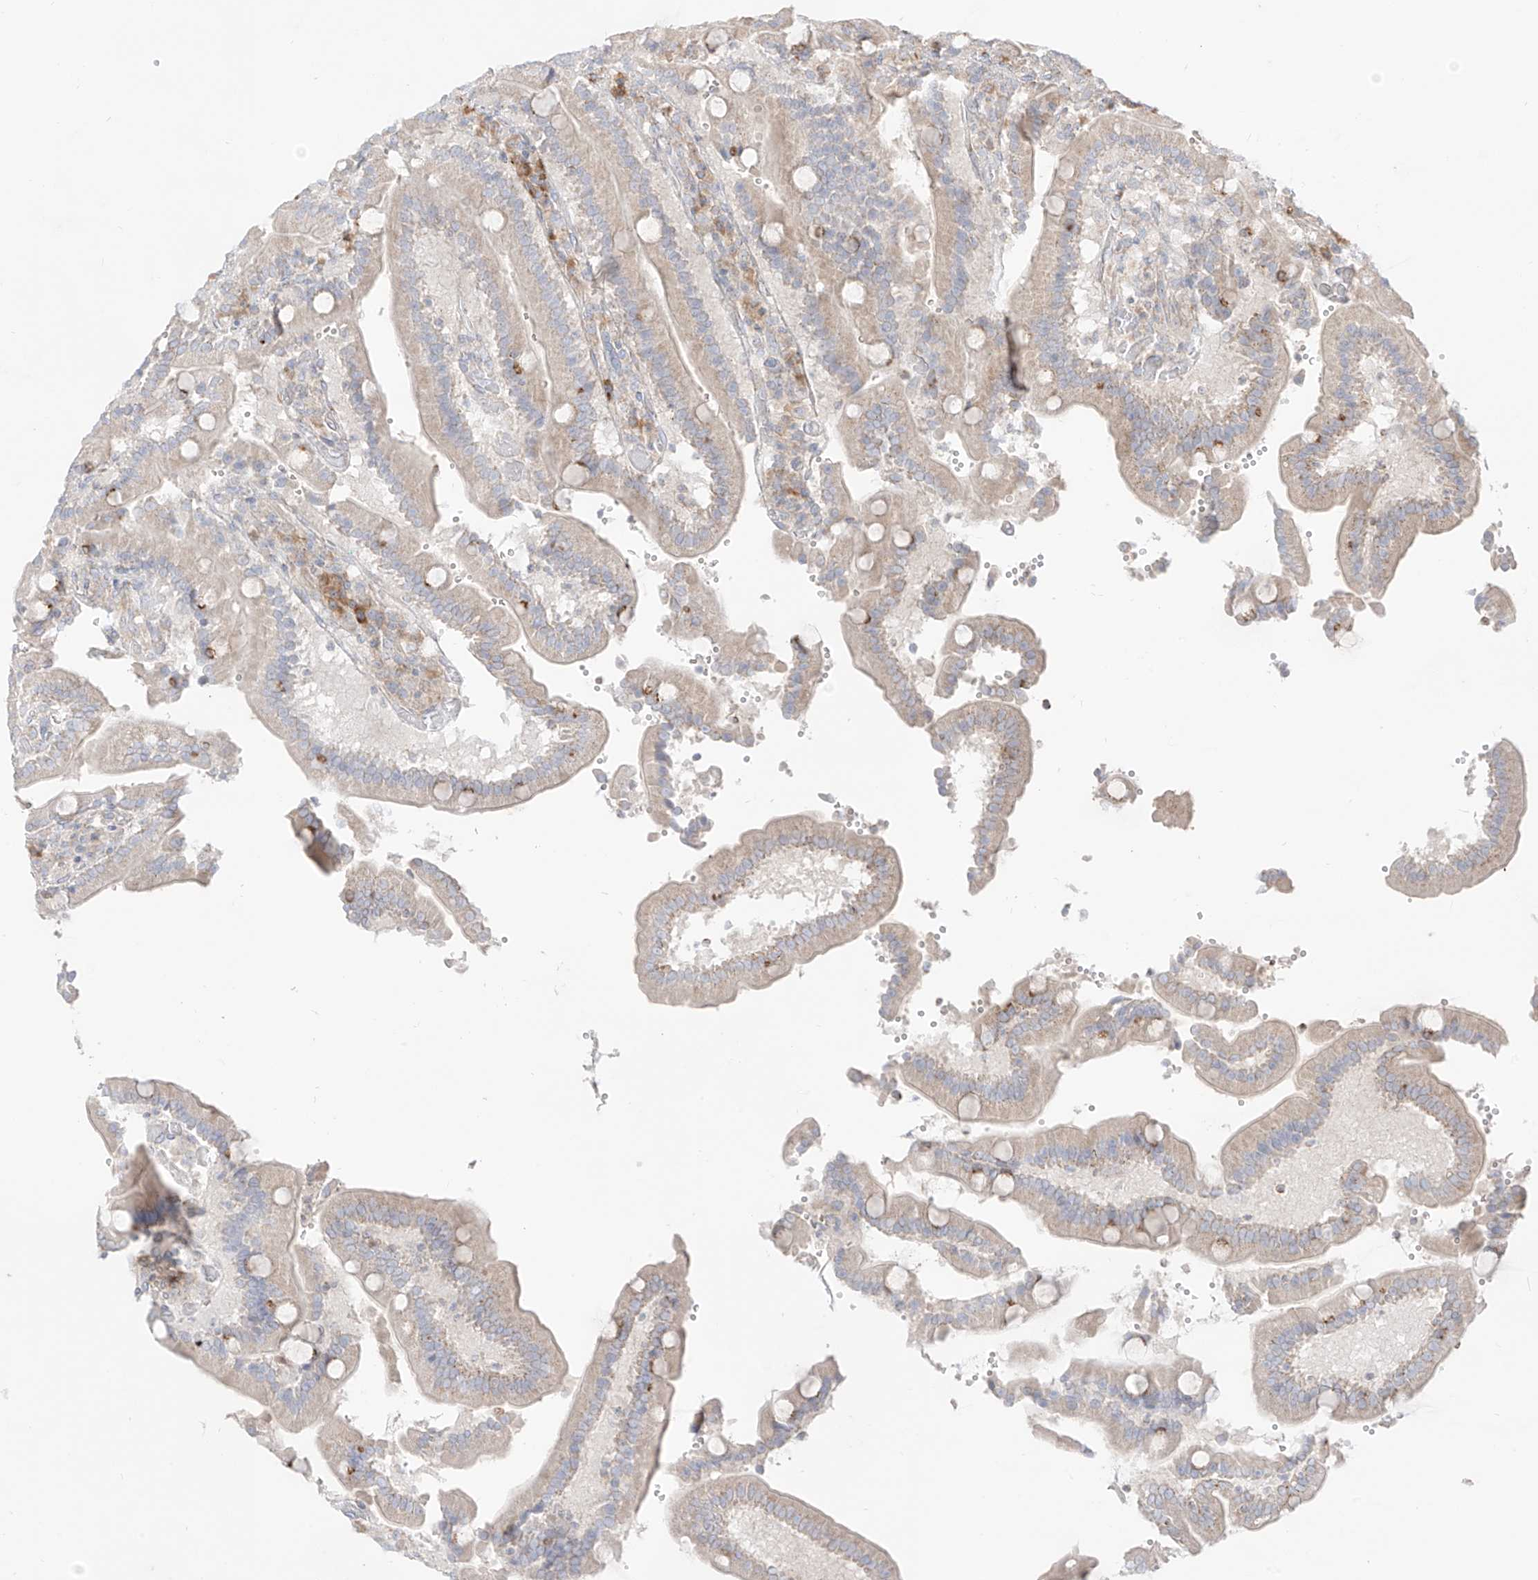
{"staining": {"intensity": "weak", "quantity": "<25%", "location": "cytoplasmic/membranous"}, "tissue": "duodenum", "cell_type": "Glandular cells", "image_type": "normal", "snomed": [{"axis": "morphology", "description": "Normal tissue, NOS"}, {"axis": "topography", "description": "Duodenum"}], "caption": "Immunohistochemical staining of unremarkable duodenum displays no significant staining in glandular cells. (Brightfield microscopy of DAB immunohistochemistry (IHC) at high magnification).", "gene": "SYTL3", "patient": {"sex": "female", "age": 62}}